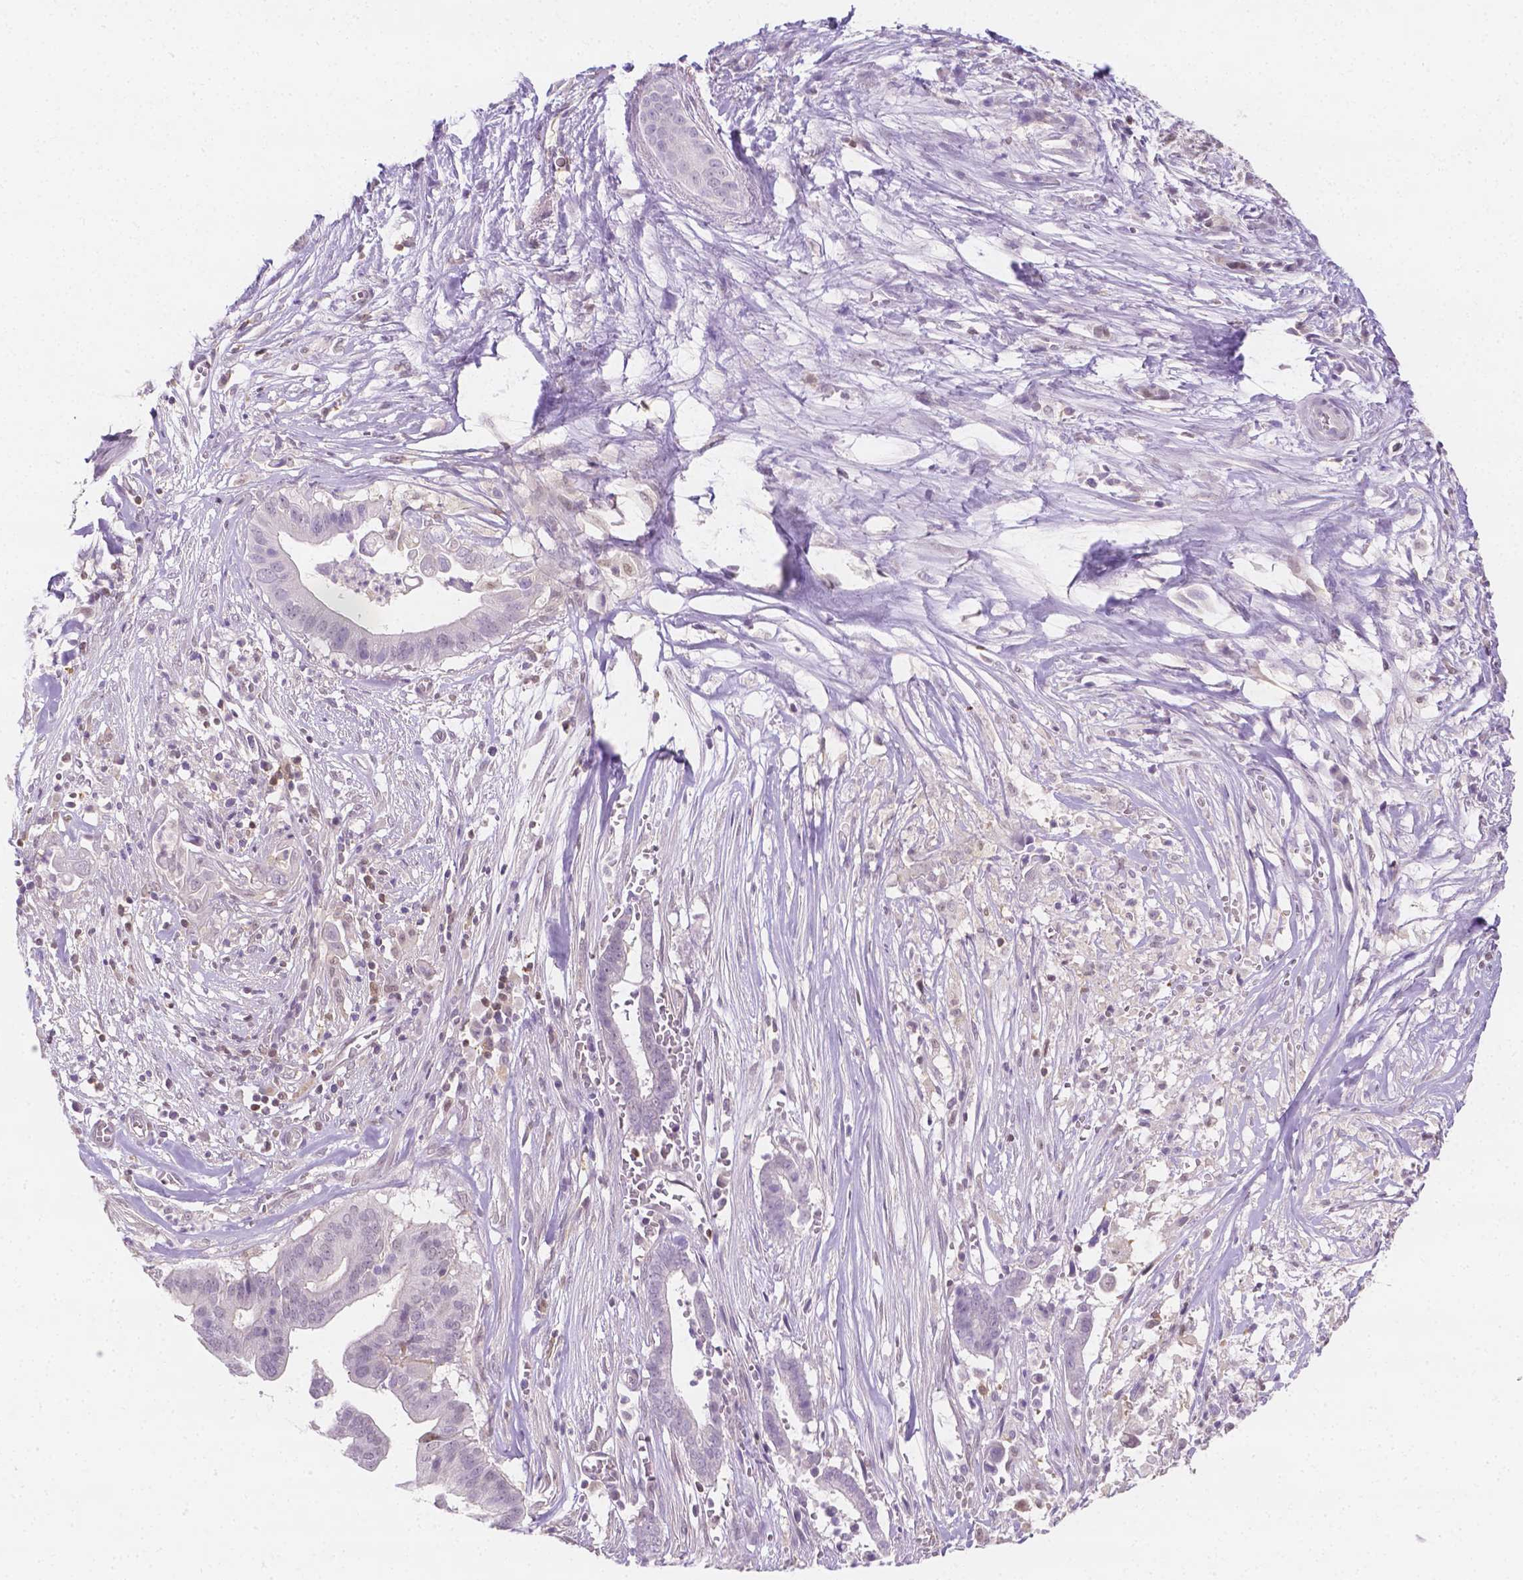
{"staining": {"intensity": "negative", "quantity": "none", "location": "none"}, "tissue": "pancreatic cancer", "cell_type": "Tumor cells", "image_type": "cancer", "snomed": [{"axis": "morphology", "description": "Adenocarcinoma, NOS"}, {"axis": "topography", "description": "Pancreas"}], "caption": "This is an immunohistochemistry photomicrograph of pancreatic cancer (adenocarcinoma). There is no positivity in tumor cells.", "gene": "SGTB", "patient": {"sex": "male", "age": 61}}